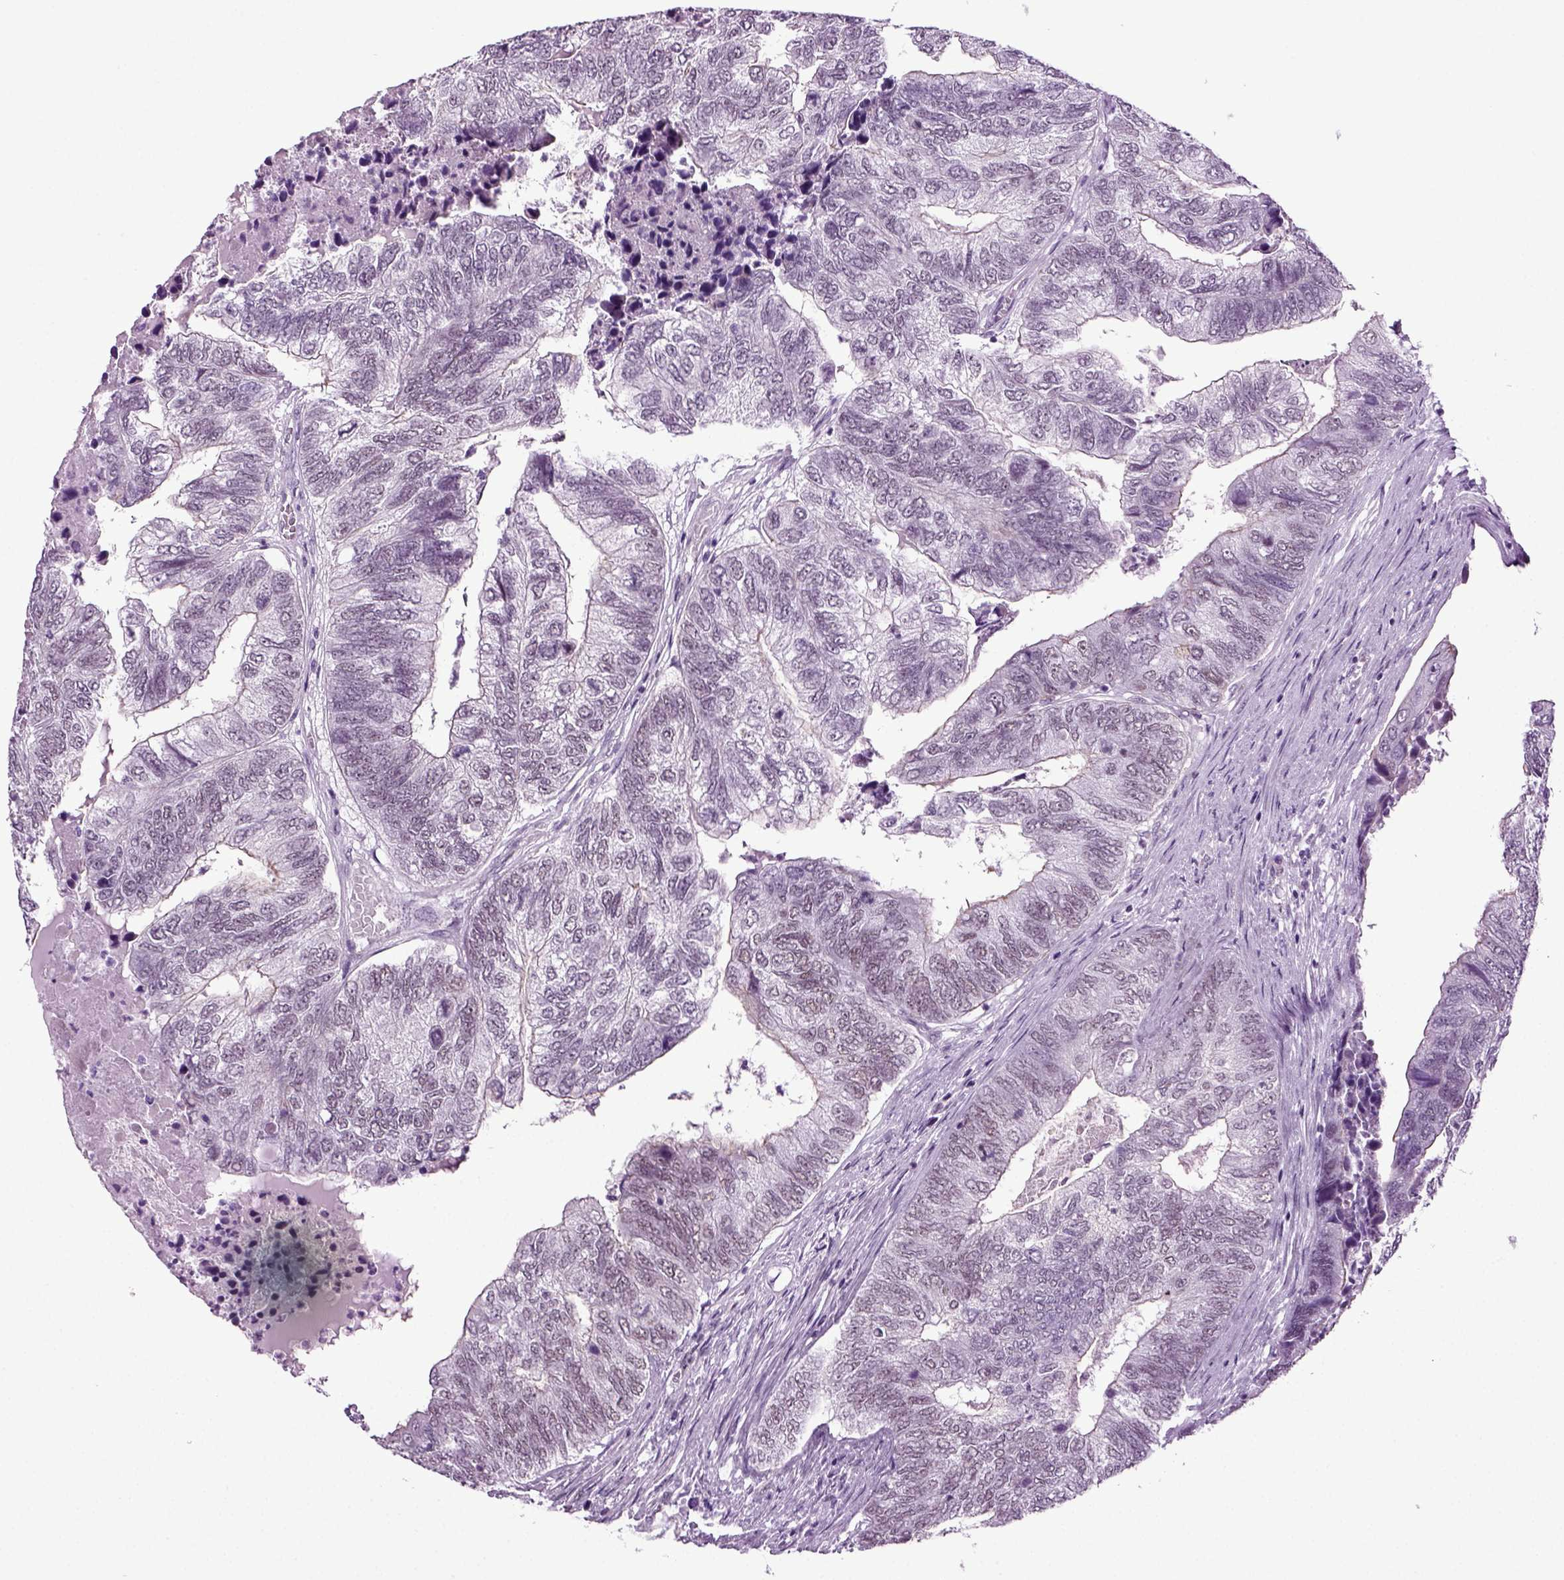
{"staining": {"intensity": "weak", "quantity": "25%-75%", "location": "nuclear"}, "tissue": "colorectal cancer", "cell_type": "Tumor cells", "image_type": "cancer", "snomed": [{"axis": "morphology", "description": "Adenocarcinoma, NOS"}, {"axis": "topography", "description": "Colon"}], "caption": "Protein positivity by immunohistochemistry reveals weak nuclear staining in about 25%-75% of tumor cells in colorectal cancer (adenocarcinoma). The staining is performed using DAB (3,3'-diaminobenzidine) brown chromogen to label protein expression. The nuclei are counter-stained blue using hematoxylin.", "gene": "RFX3", "patient": {"sex": "female", "age": 67}}